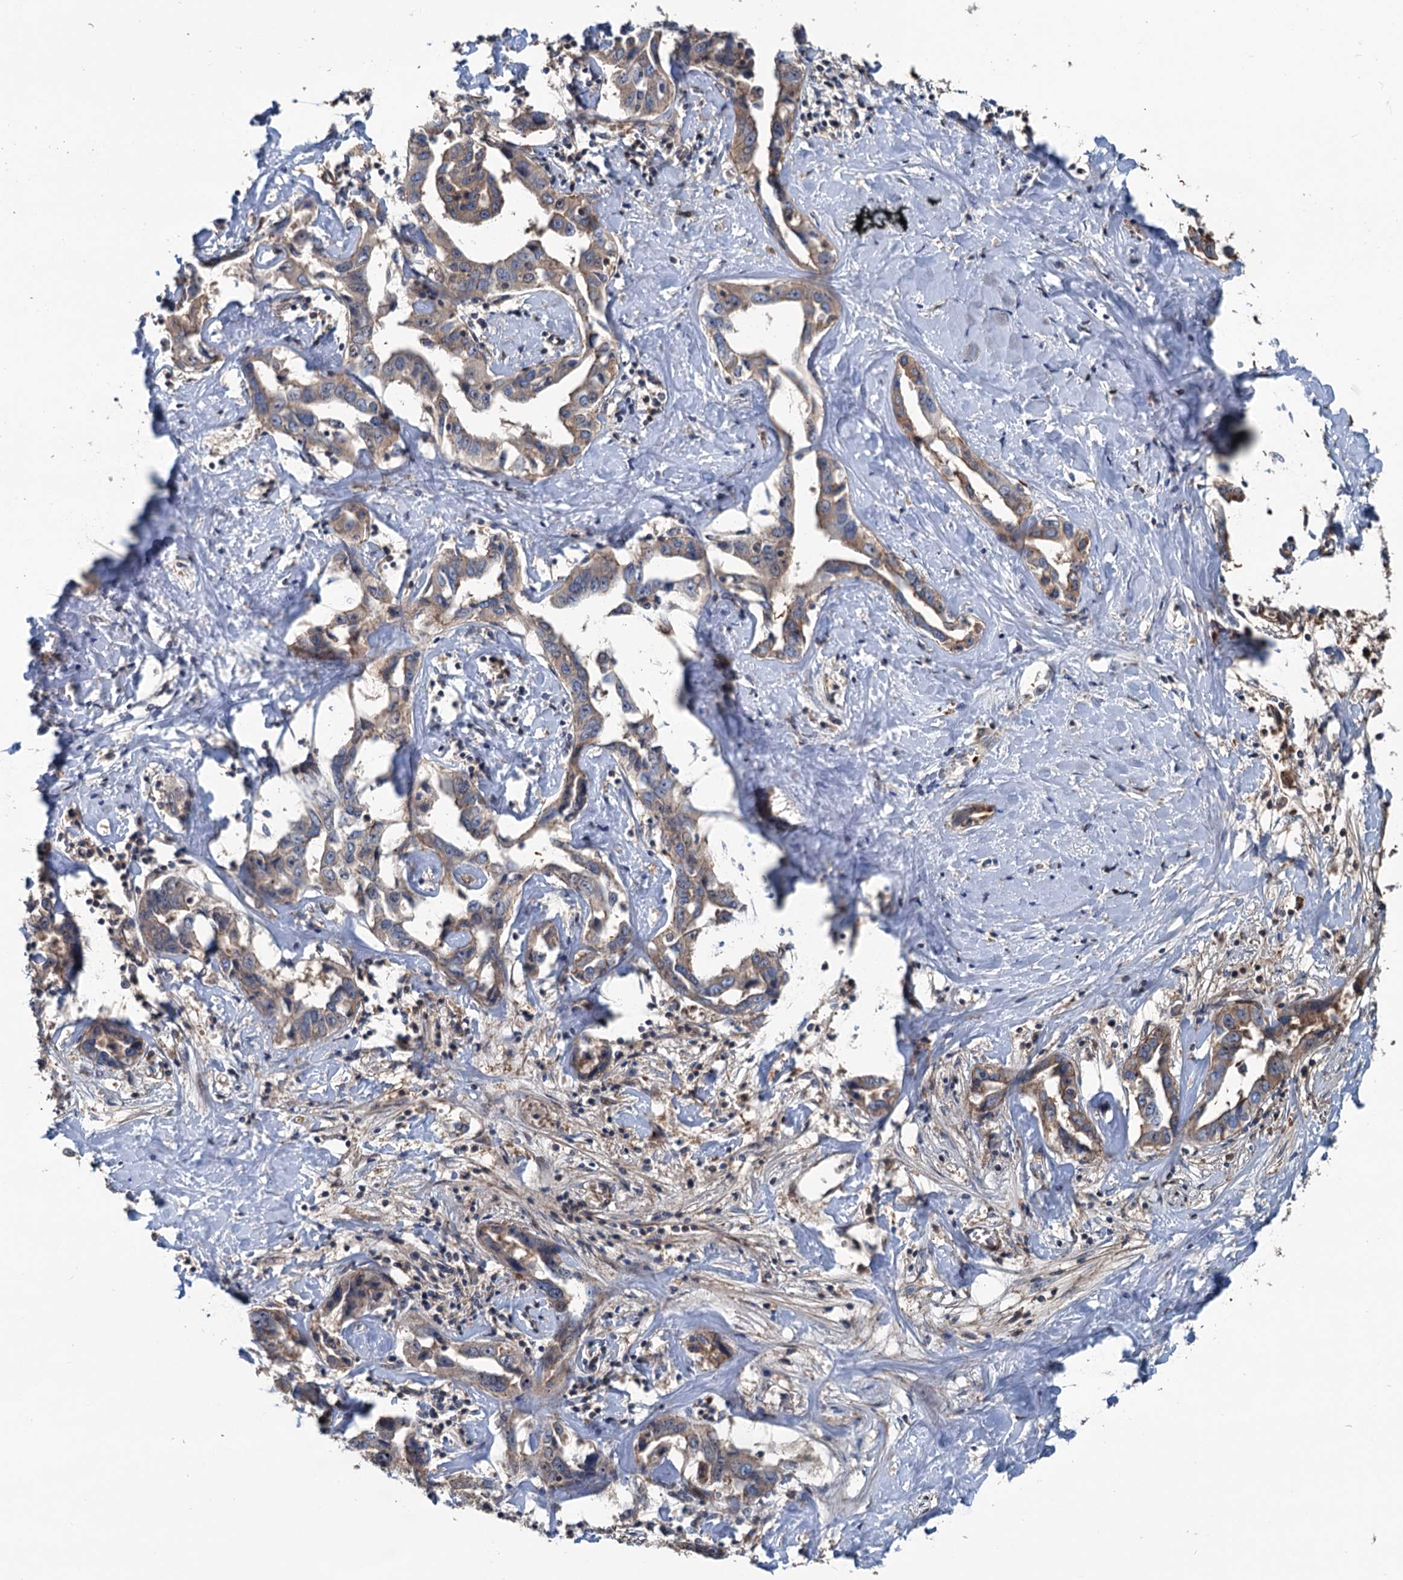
{"staining": {"intensity": "moderate", "quantity": ">75%", "location": "cytoplasmic/membranous"}, "tissue": "liver cancer", "cell_type": "Tumor cells", "image_type": "cancer", "snomed": [{"axis": "morphology", "description": "Cholangiocarcinoma"}, {"axis": "topography", "description": "Liver"}], "caption": "The immunohistochemical stain shows moderate cytoplasmic/membranous staining in tumor cells of liver cholangiocarcinoma tissue. The protein of interest is shown in brown color, while the nuclei are stained blue.", "gene": "TEDC1", "patient": {"sex": "male", "age": 59}}